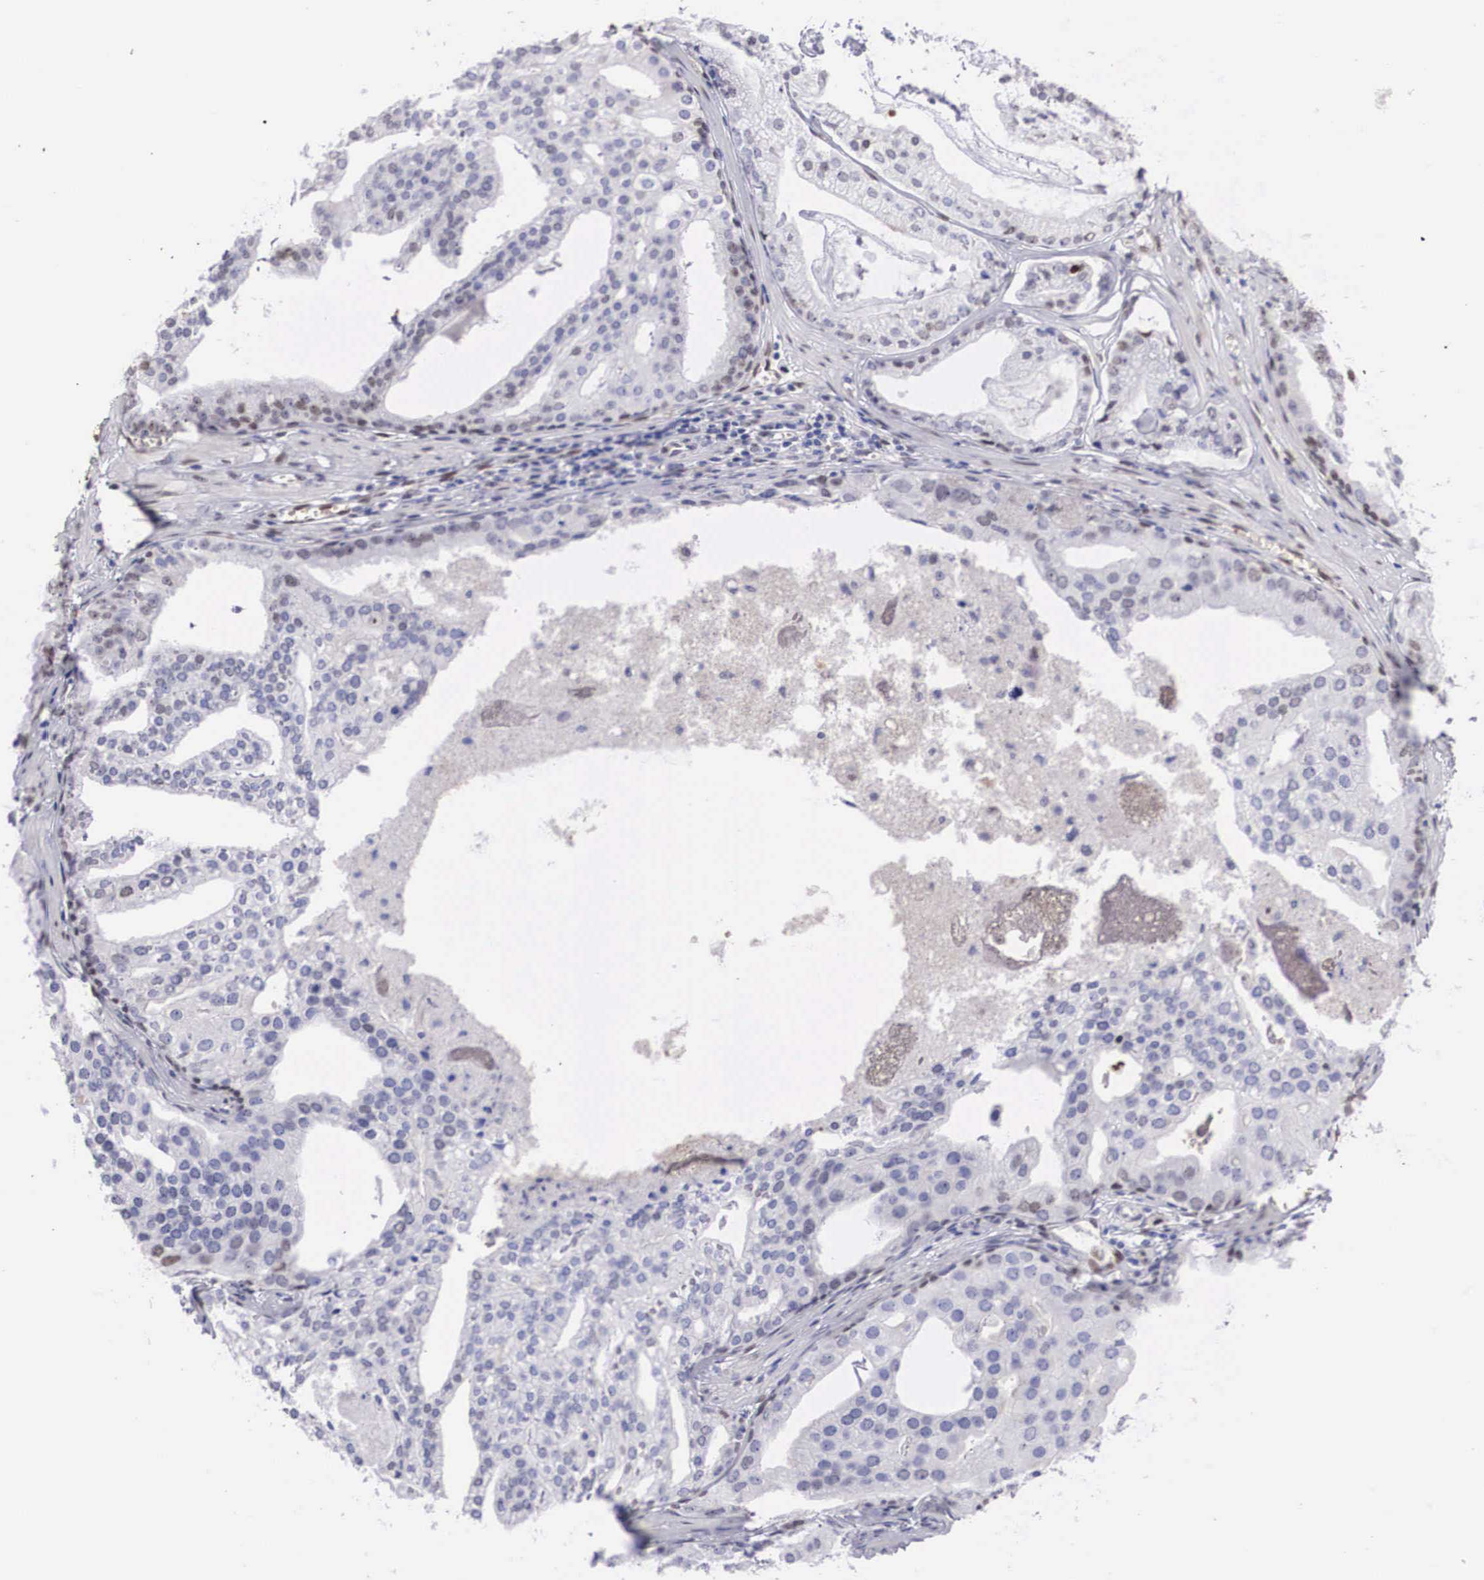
{"staining": {"intensity": "weak", "quantity": "<25%", "location": "nuclear"}, "tissue": "prostate cancer", "cell_type": "Tumor cells", "image_type": "cancer", "snomed": [{"axis": "morphology", "description": "Adenocarcinoma, High grade"}, {"axis": "topography", "description": "Prostate"}], "caption": "Tumor cells are negative for protein expression in human adenocarcinoma (high-grade) (prostate).", "gene": "HMGN5", "patient": {"sex": "male", "age": 56}}